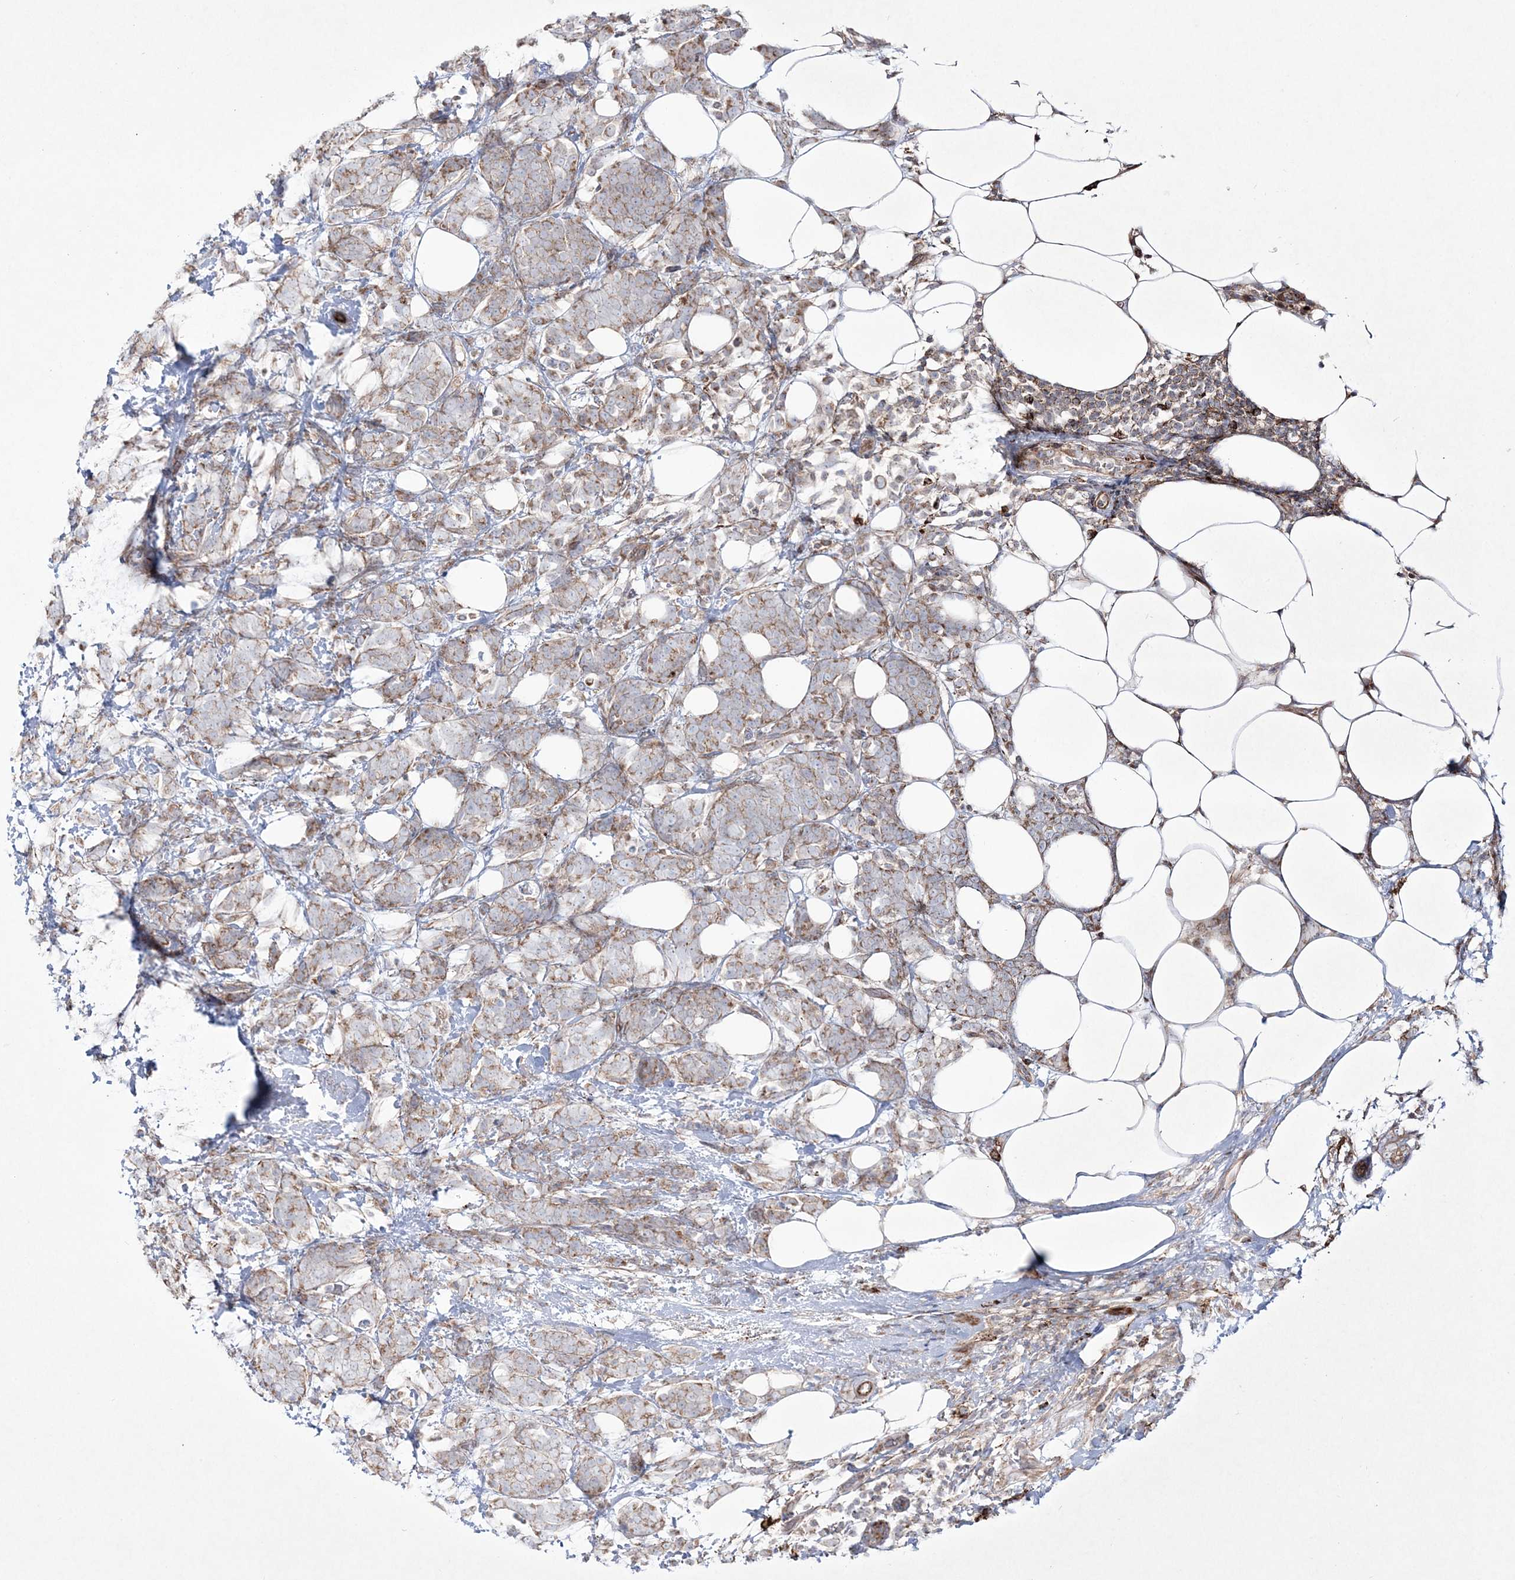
{"staining": {"intensity": "weak", "quantity": ">75%", "location": "cytoplasmic/membranous"}, "tissue": "breast cancer", "cell_type": "Tumor cells", "image_type": "cancer", "snomed": [{"axis": "morphology", "description": "Lobular carcinoma"}, {"axis": "topography", "description": "Breast"}], "caption": "Breast cancer (lobular carcinoma) stained for a protein (brown) reveals weak cytoplasmic/membranous positive expression in about >75% of tumor cells.", "gene": "RICTOR", "patient": {"sex": "female", "age": 58}}